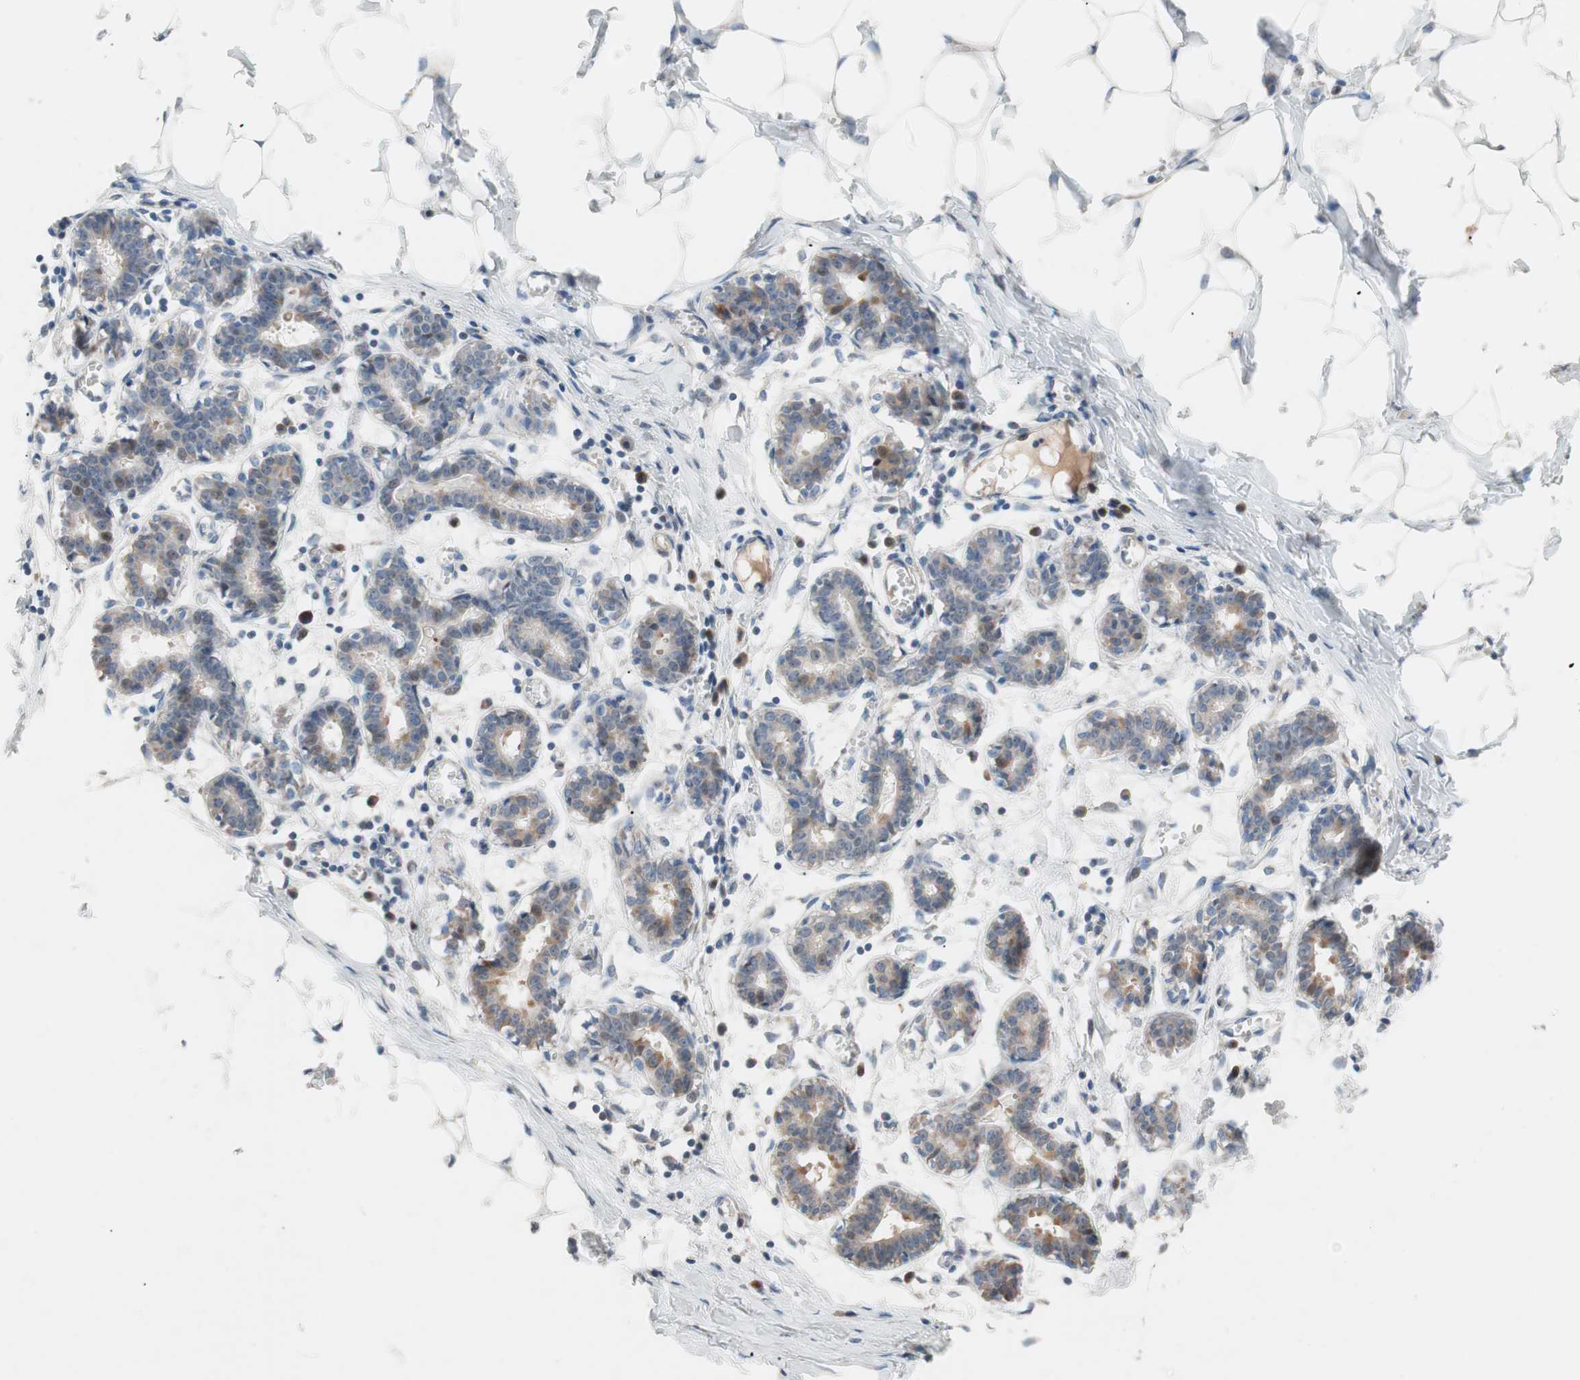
{"staining": {"intensity": "weak", "quantity": "<25%", "location": "cytoplasmic/membranous"}, "tissue": "breast", "cell_type": "Adipocytes", "image_type": "normal", "snomed": [{"axis": "morphology", "description": "Normal tissue, NOS"}, {"axis": "topography", "description": "Breast"}], "caption": "Breast stained for a protein using immunohistochemistry reveals no positivity adipocytes.", "gene": "FAAH", "patient": {"sex": "female", "age": 27}}